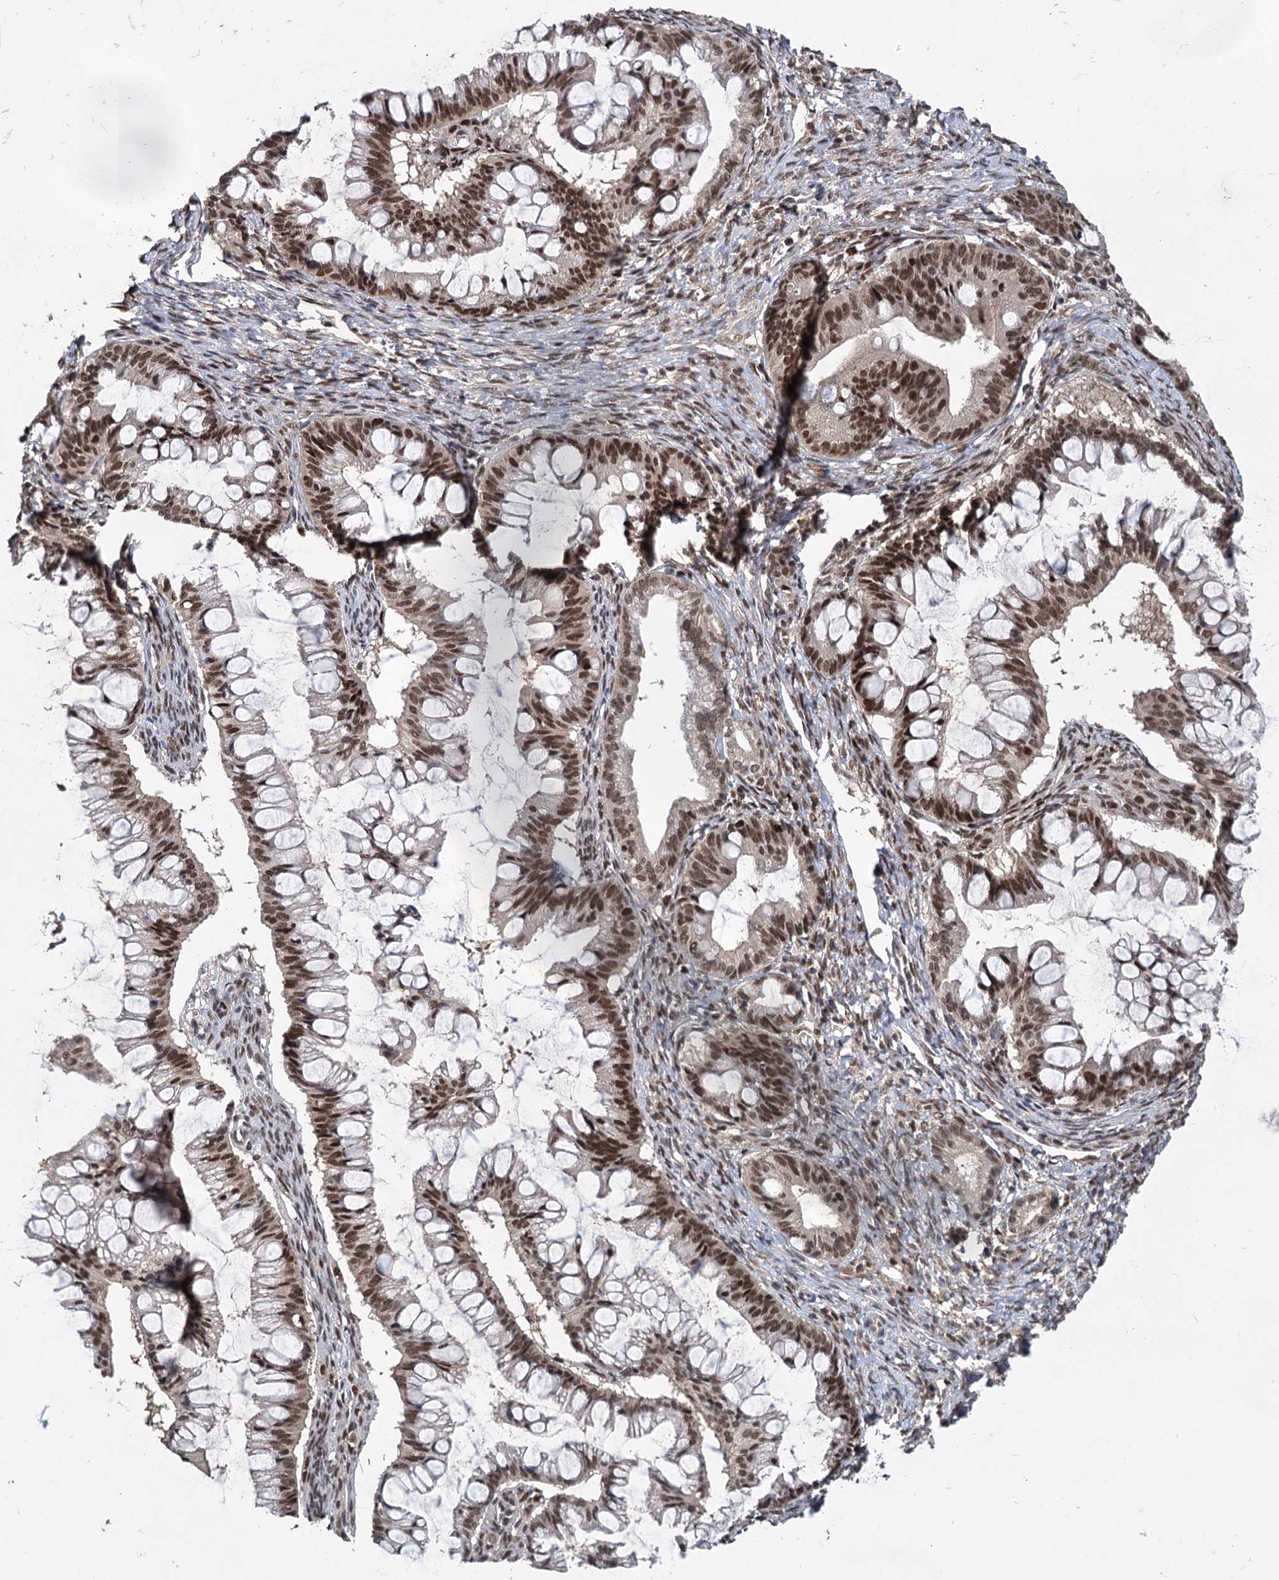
{"staining": {"intensity": "moderate", "quantity": ">75%", "location": "nuclear"}, "tissue": "ovarian cancer", "cell_type": "Tumor cells", "image_type": "cancer", "snomed": [{"axis": "morphology", "description": "Cystadenocarcinoma, mucinous, NOS"}, {"axis": "topography", "description": "Ovary"}], "caption": "Immunohistochemistry (IHC) of ovarian mucinous cystadenocarcinoma exhibits medium levels of moderate nuclear staining in about >75% of tumor cells. Nuclei are stained in blue.", "gene": "MYG1", "patient": {"sex": "female", "age": 73}}